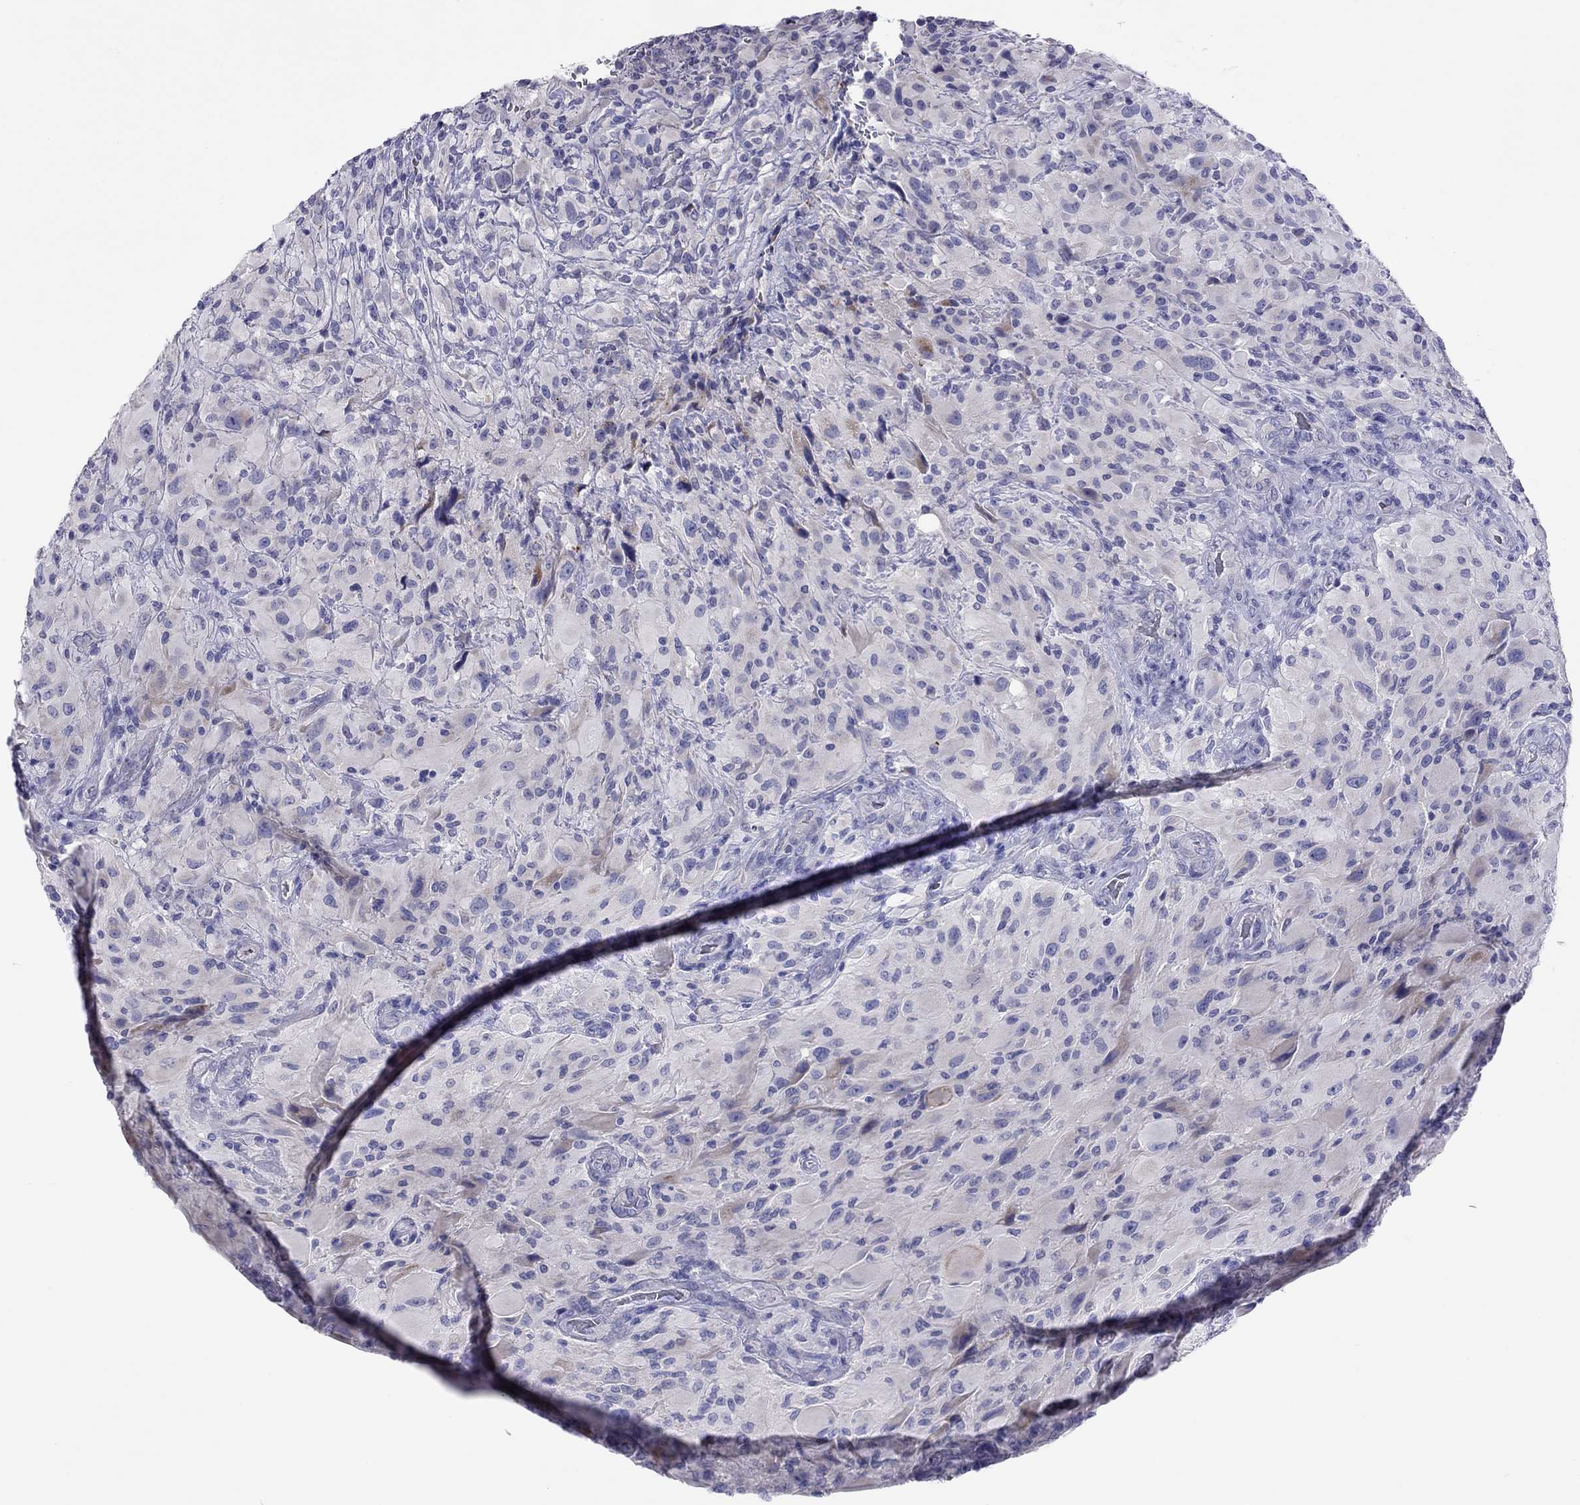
{"staining": {"intensity": "negative", "quantity": "none", "location": "none"}, "tissue": "glioma", "cell_type": "Tumor cells", "image_type": "cancer", "snomed": [{"axis": "morphology", "description": "Glioma, malignant, High grade"}, {"axis": "topography", "description": "Cerebral cortex"}], "caption": "A histopathology image of malignant glioma (high-grade) stained for a protein reveals no brown staining in tumor cells. The staining is performed using DAB (3,3'-diaminobenzidine) brown chromogen with nuclei counter-stained in using hematoxylin.", "gene": "COL9A1", "patient": {"sex": "male", "age": 35}}